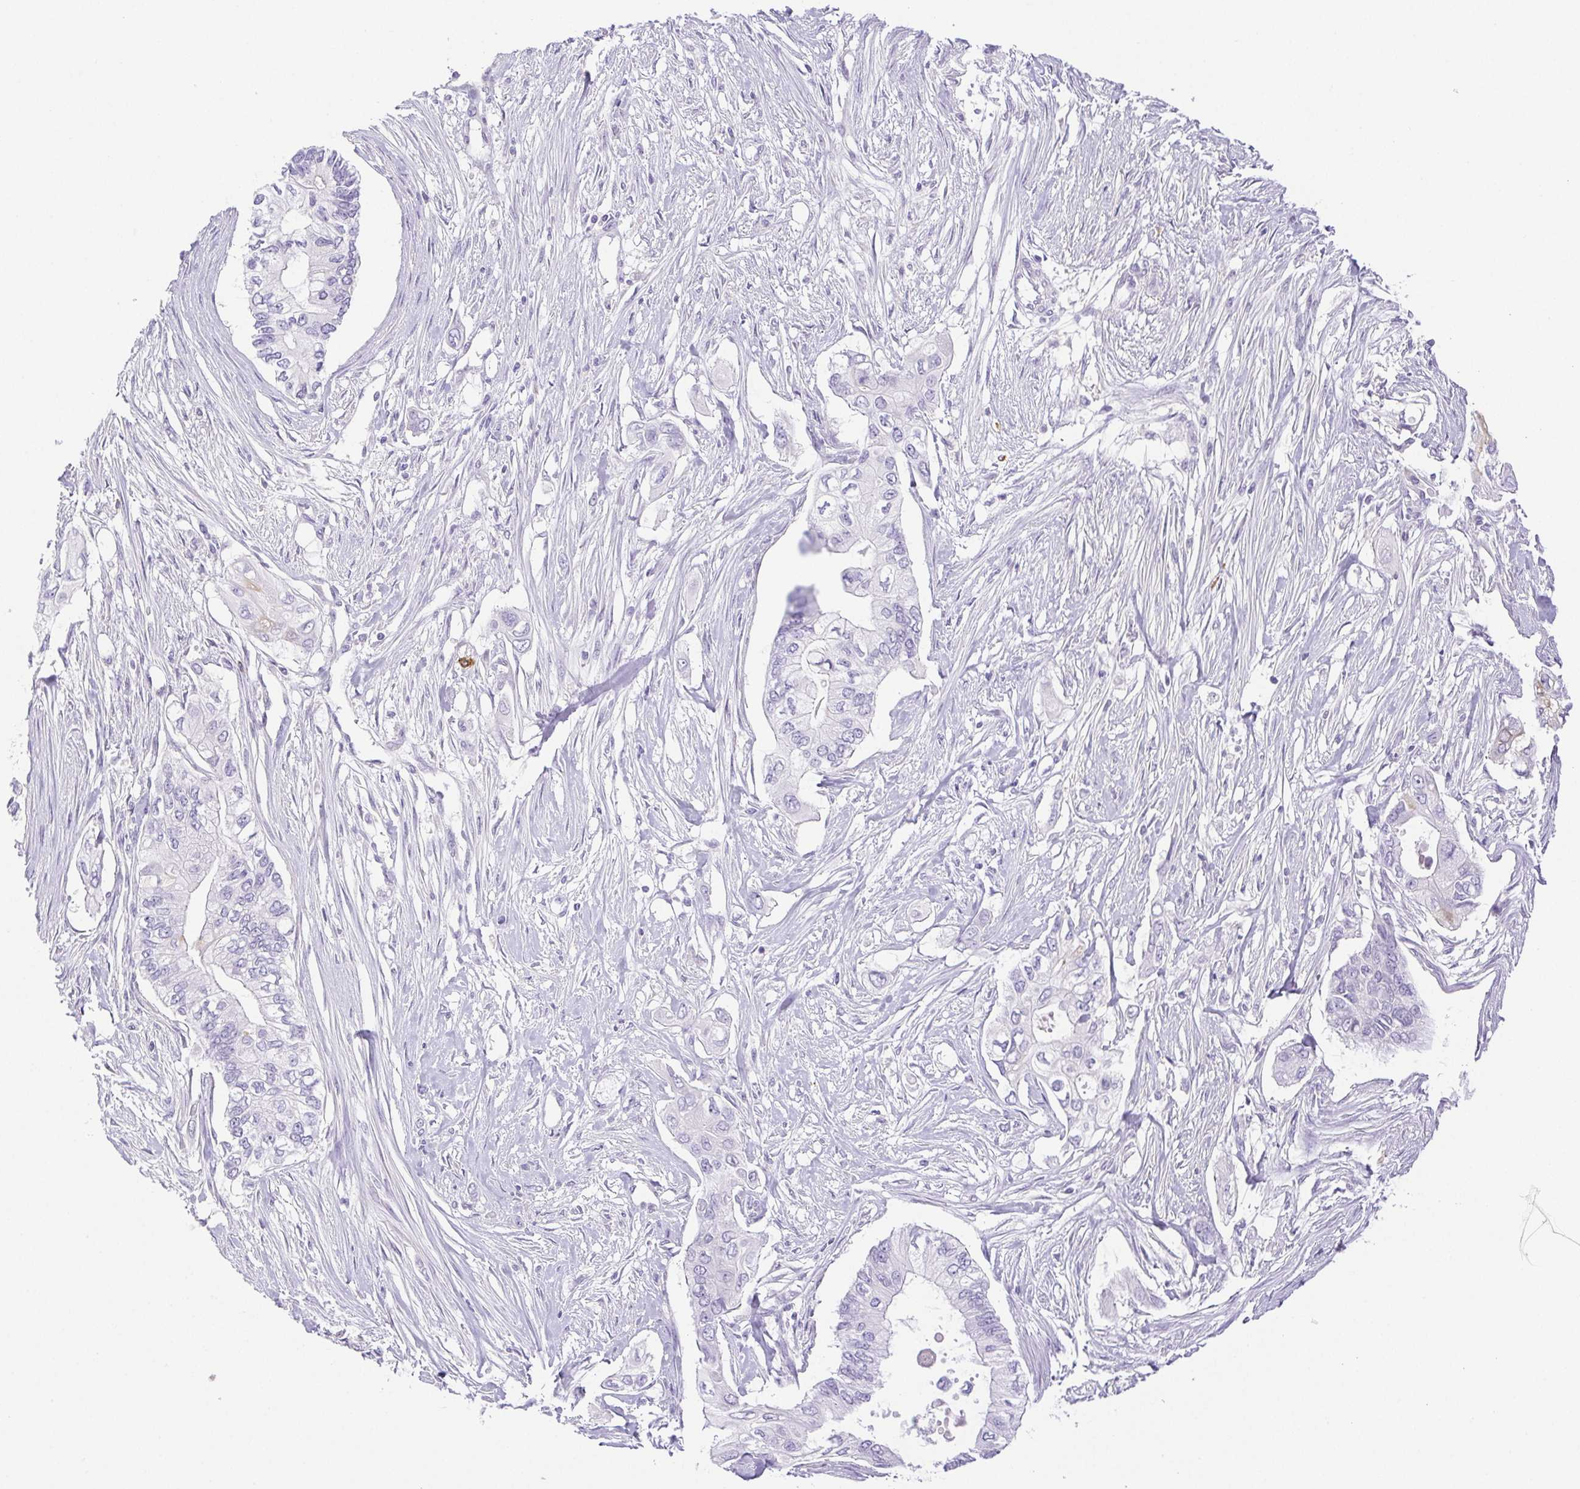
{"staining": {"intensity": "negative", "quantity": "none", "location": "none"}, "tissue": "pancreatic cancer", "cell_type": "Tumor cells", "image_type": "cancer", "snomed": [{"axis": "morphology", "description": "Adenocarcinoma, NOS"}, {"axis": "topography", "description": "Pancreas"}], "caption": "Histopathology image shows no protein positivity in tumor cells of pancreatic adenocarcinoma tissue.", "gene": "PAPPA2", "patient": {"sex": "female", "age": 63}}